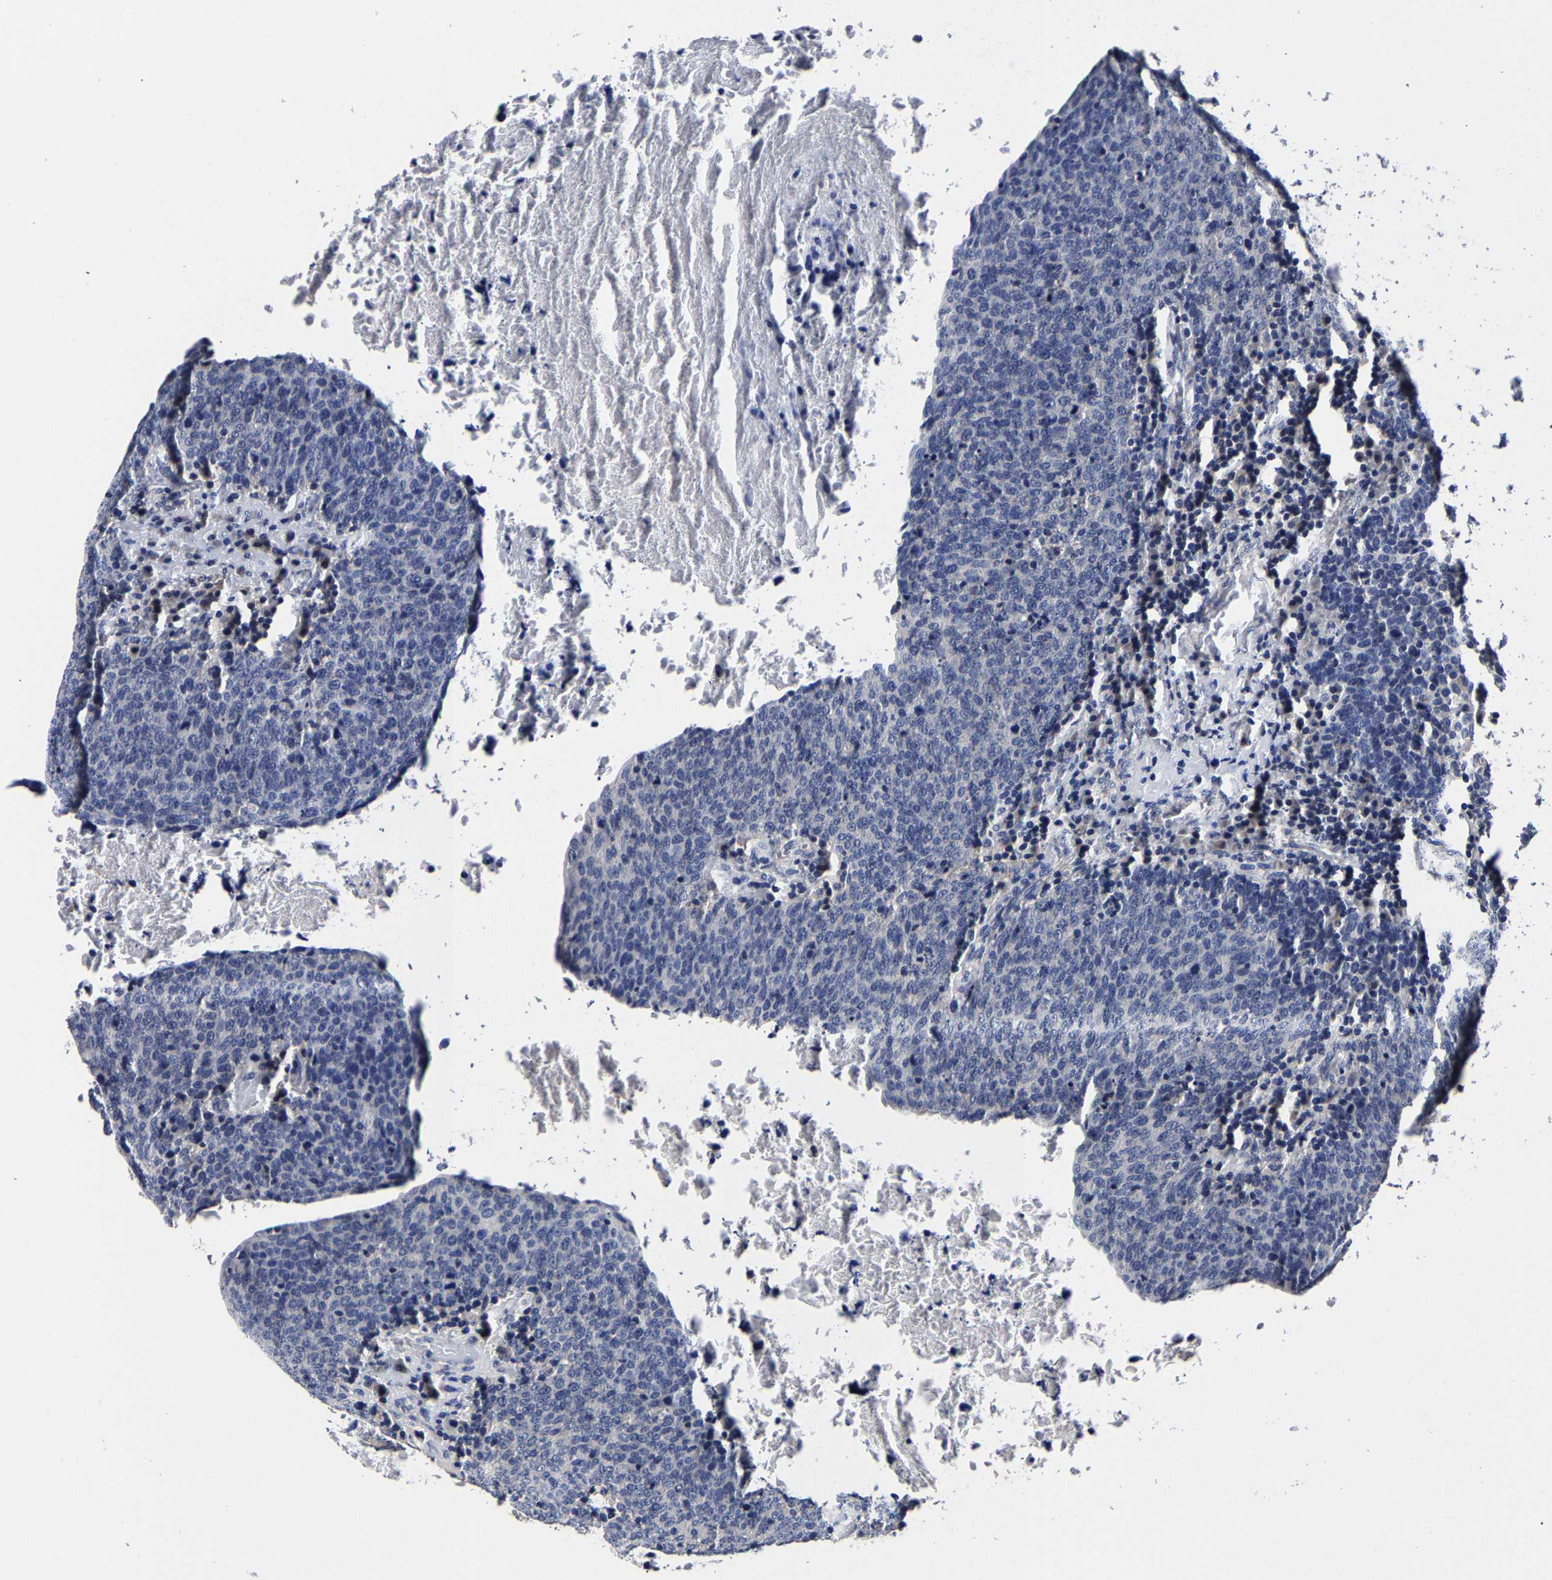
{"staining": {"intensity": "negative", "quantity": "none", "location": "none"}, "tissue": "head and neck cancer", "cell_type": "Tumor cells", "image_type": "cancer", "snomed": [{"axis": "morphology", "description": "Squamous cell carcinoma, NOS"}, {"axis": "morphology", "description": "Squamous cell carcinoma, metastatic, NOS"}, {"axis": "topography", "description": "Lymph node"}, {"axis": "topography", "description": "Head-Neck"}], "caption": "Human head and neck cancer stained for a protein using IHC reveals no expression in tumor cells.", "gene": "AKAP4", "patient": {"sex": "male", "age": 62}}